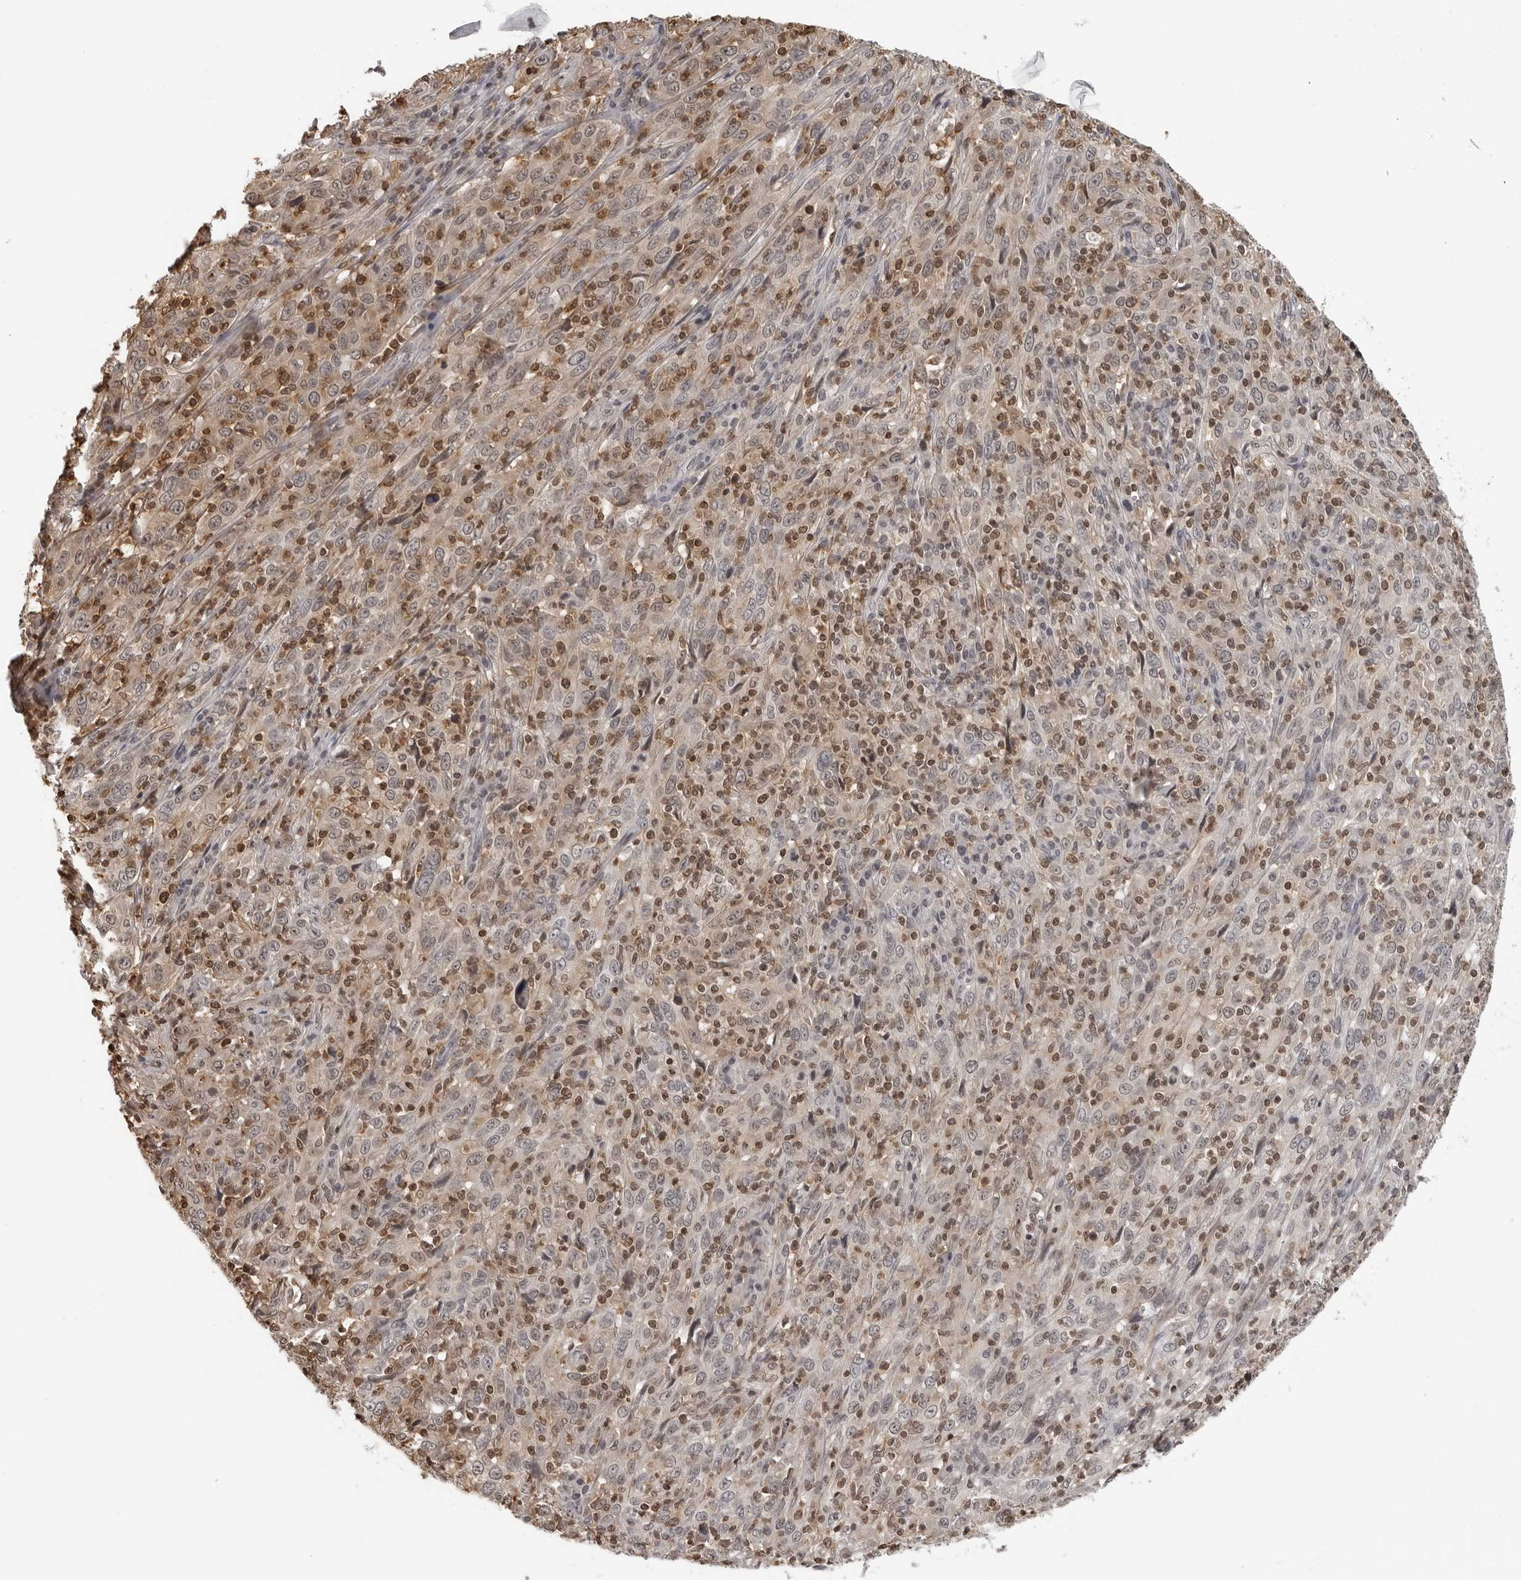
{"staining": {"intensity": "weak", "quantity": ">75%", "location": "cytoplasmic/membranous"}, "tissue": "cervical cancer", "cell_type": "Tumor cells", "image_type": "cancer", "snomed": [{"axis": "morphology", "description": "Squamous cell carcinoma, NOS"}, {"axis": "topography", "description": "Cervix"}], "caption": "Cervical squamous cell carcinoma tissue shows weak cytoplasmic/membranous expression in approximately >75% of tumor cells", "gene": "HSPH1", "patient": {"sex": "female", "age": 46}}